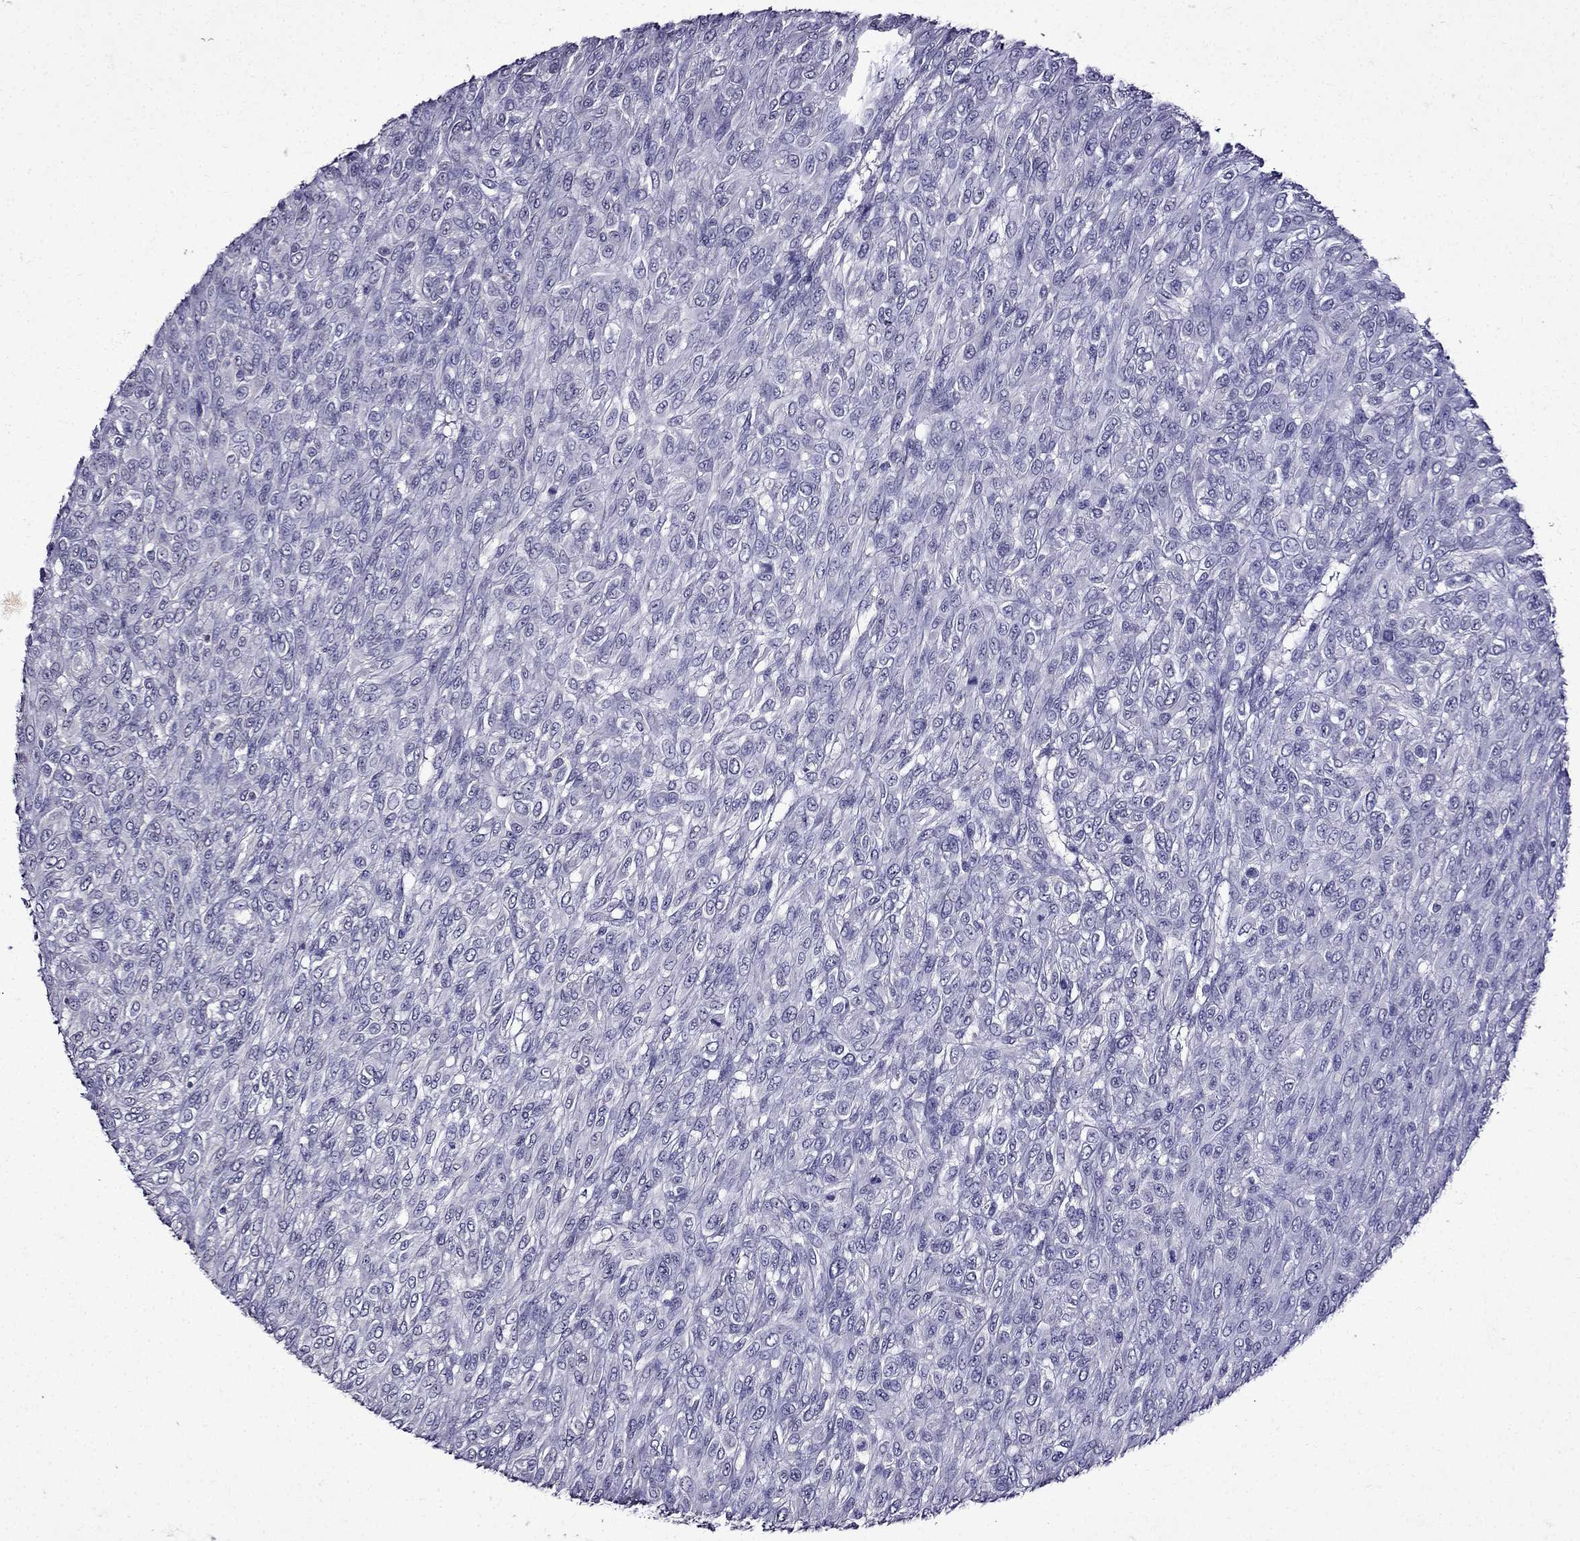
{"staining": {"intensity": "negative", "quantity": "none", "location": "none"}, "tissue": "renal cancer", "cell_type": "Tumor cells", "image_type": "cancer", "snomed": [{"axis": "morphology", "description": "Adenocarcinoma, NOS"}, {"axis": "topography", "description": "Kidney"}], "caption": "Tumor cells show no significant positivity in renal cancer.", "gene": "DNAH17", "patient": {"sex": "male", "age": 58}}